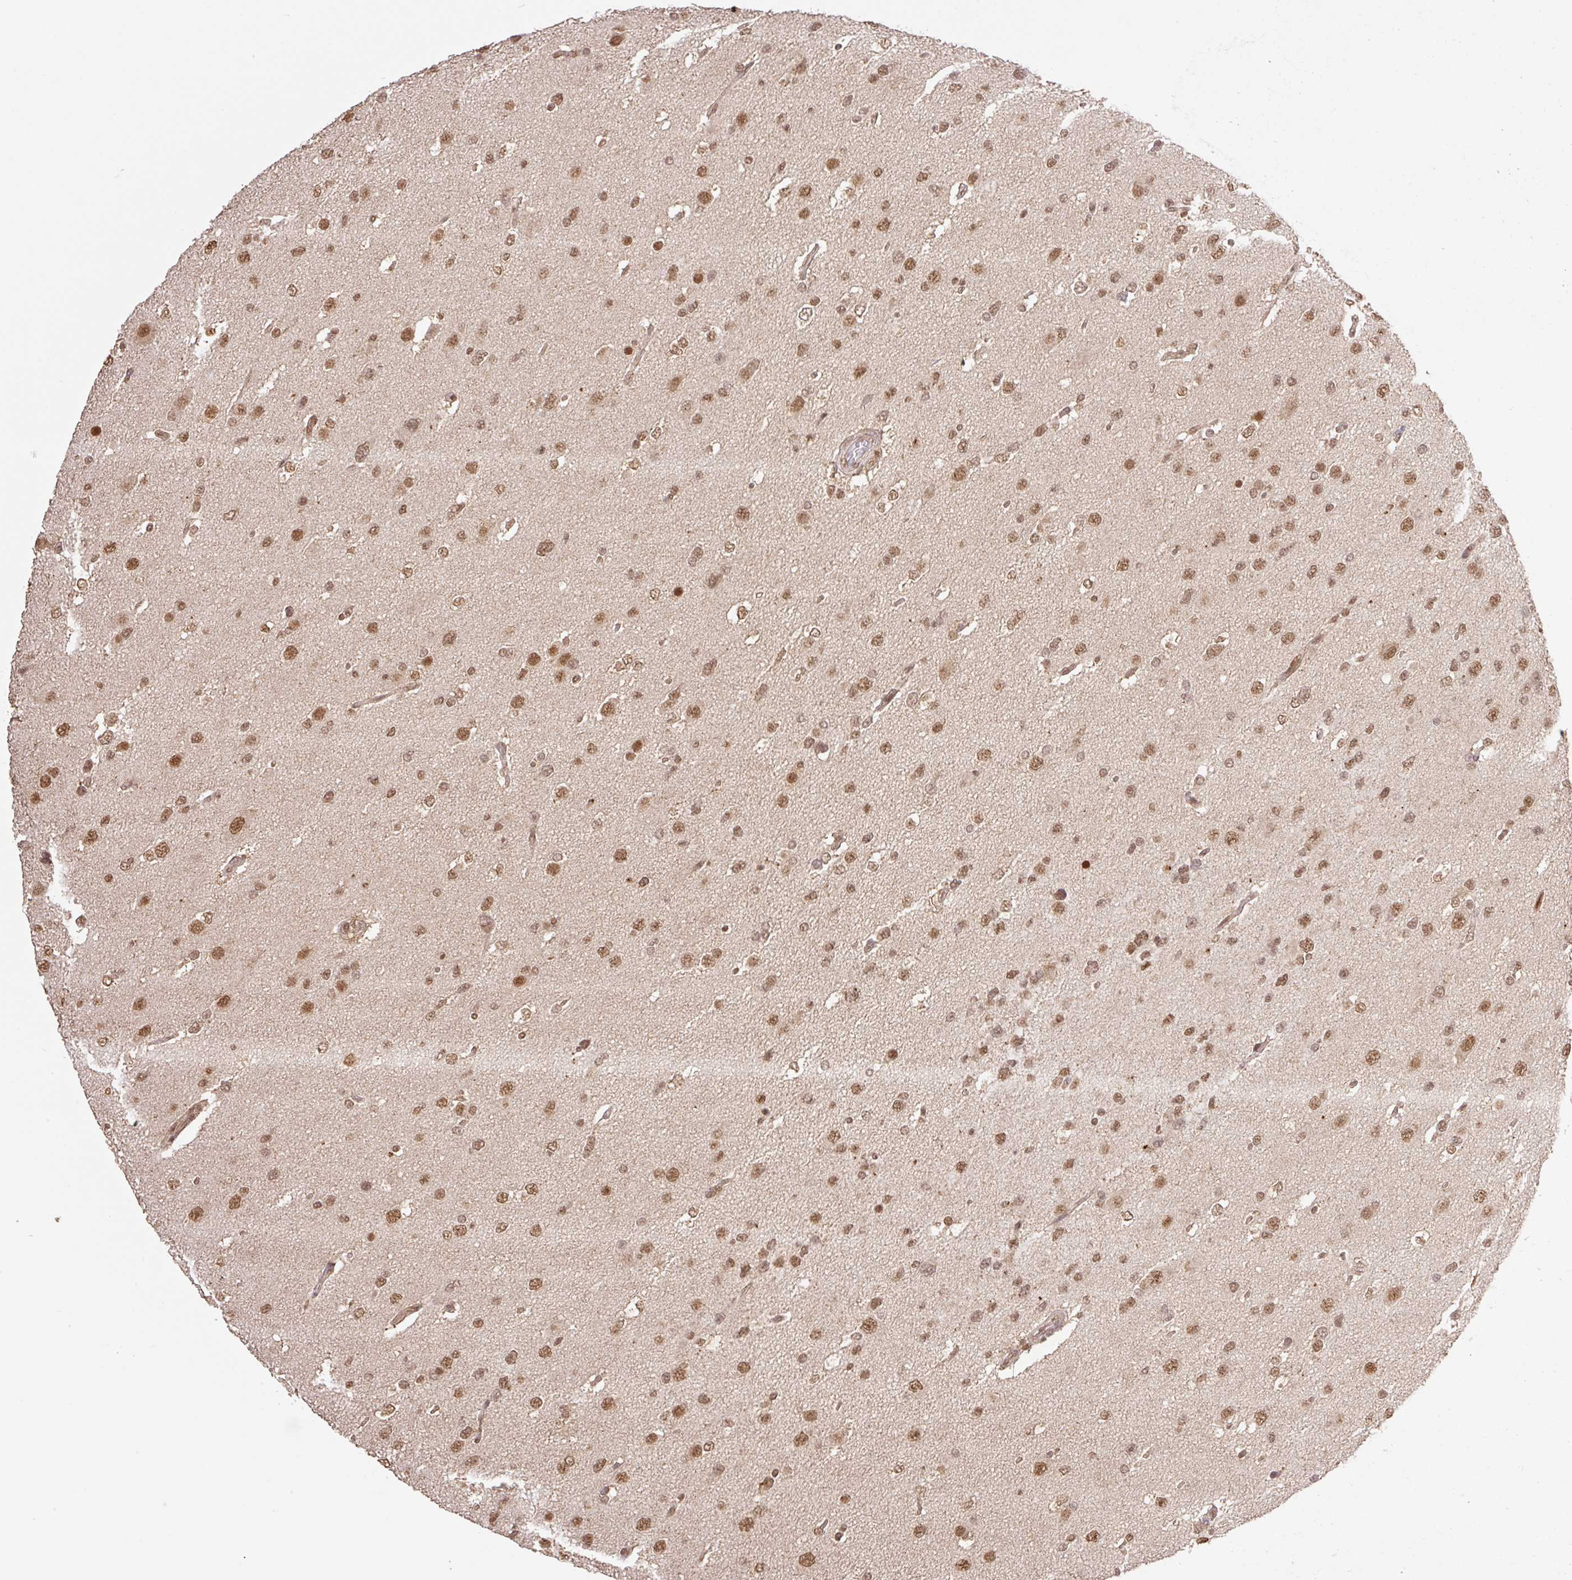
{"staining": {"intensity": "moderate", "quantity": ">75%", "location": "nuclear"}, "tissue": "glioma", "cell_type": "Tumor cells", "image_type": "cancer", "snomed": [{"axis": "morphology", "description": "Glioma, malignant, High grade"}, {"axis": "topography", "description": "Brain"}], "caption": "This image shows glioma stained with IHC to label a protein in brown. The nuclear of tumor cells show moderate positivity for the protein. Nuclei are counter-stained blue.", "gene": "VPS25", "patient": {"sex": "male", "age": 53}}